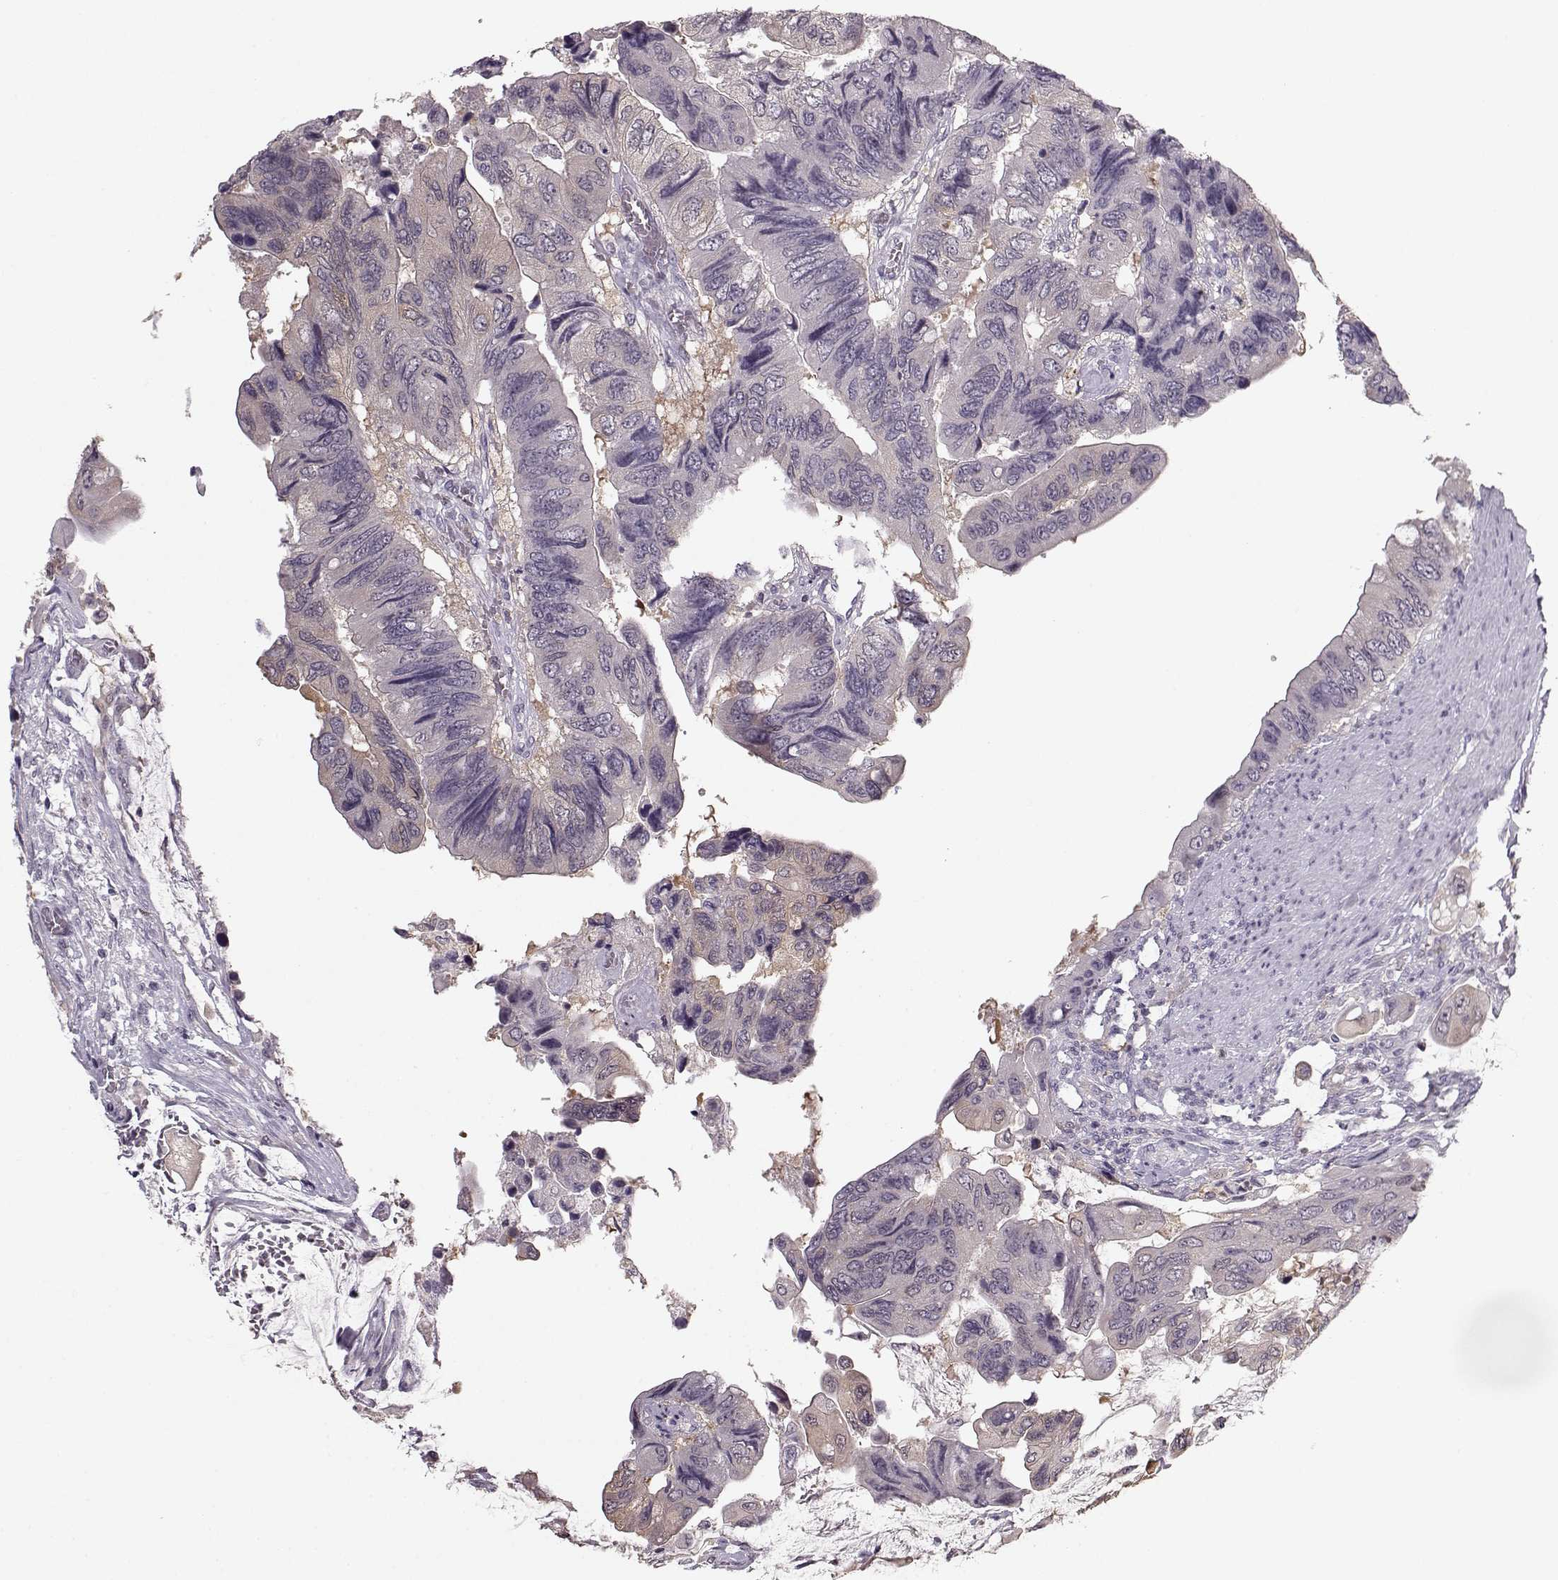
{"staining": {"intensity": "negative", "quantity": "none", "location": "none"}, "tissue": "colorectal cancer", "cell_type": "Tumor cells", "image_type": "cancer", "snomed": [{"axis": "morphology", "description": "Adenocarcinoma, NOS"}, {"axis": "topography", "description": "Rectum"}], "caption": "Immunohistochemistry photomicrograph of human colorectal cancer (adenocarcinoma) stained for a protein (brown), which exhibits no staining in tumor cells.", "gene": "ACOT11", "patient": {"sex": "male", "age": 63}}